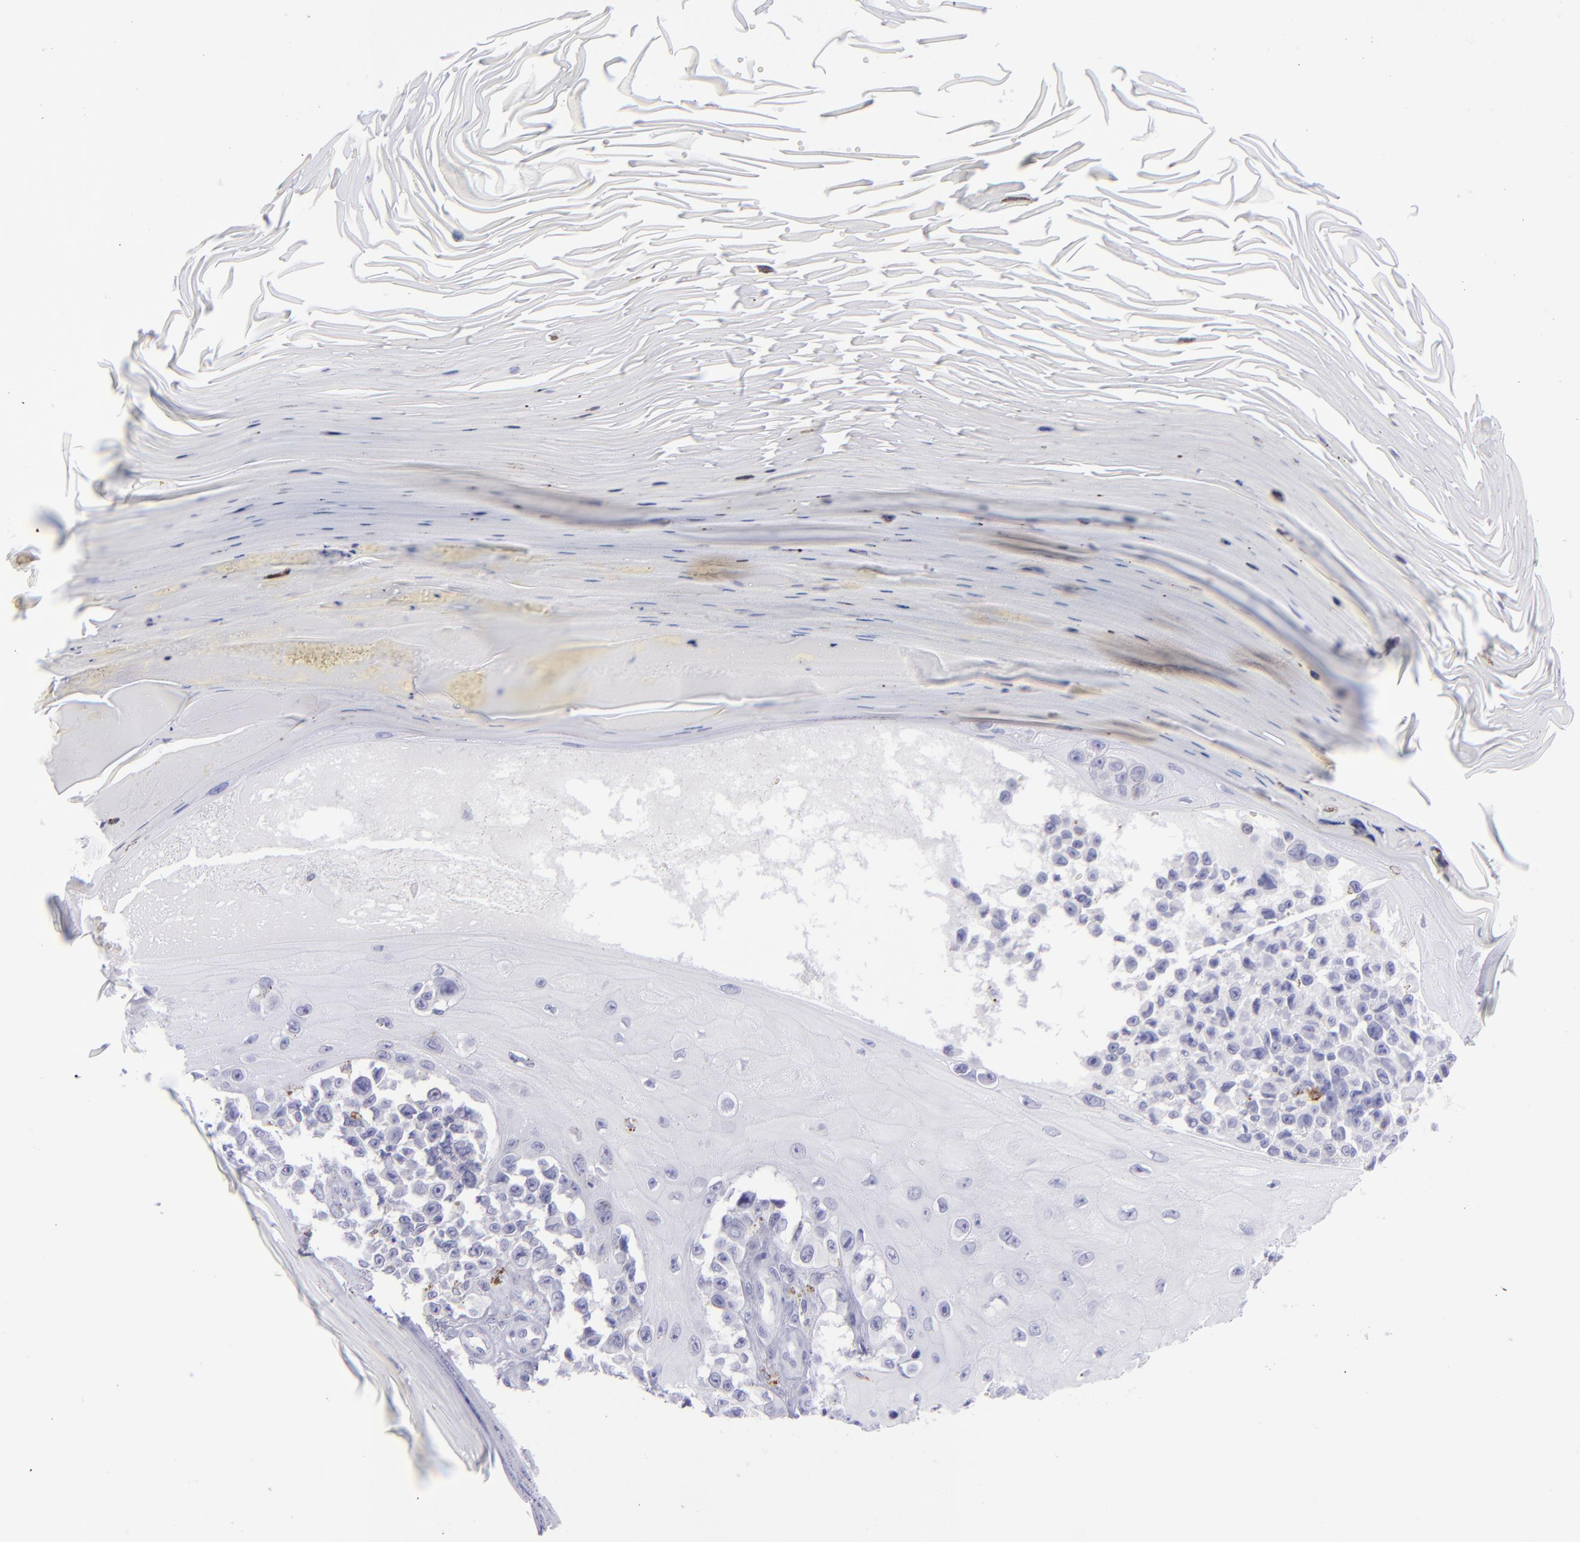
{"staining": {"intensity": "negative", "quantity": "none", "location": "none"}, "tissue": "melanoma", "cell_type": "Tumor cells", "image_type": "cancer", "snomed": [{"axis": "morphology", "description": "Malignant melanoma, NOS"}, {"axis": "topography", "description": "Skin"}], "caption": "The histopathology image displays no staining of tumor cells in malignant melanoma.", "gene": "SELPLG", "patient": {"sex": "female", "age": 82}}